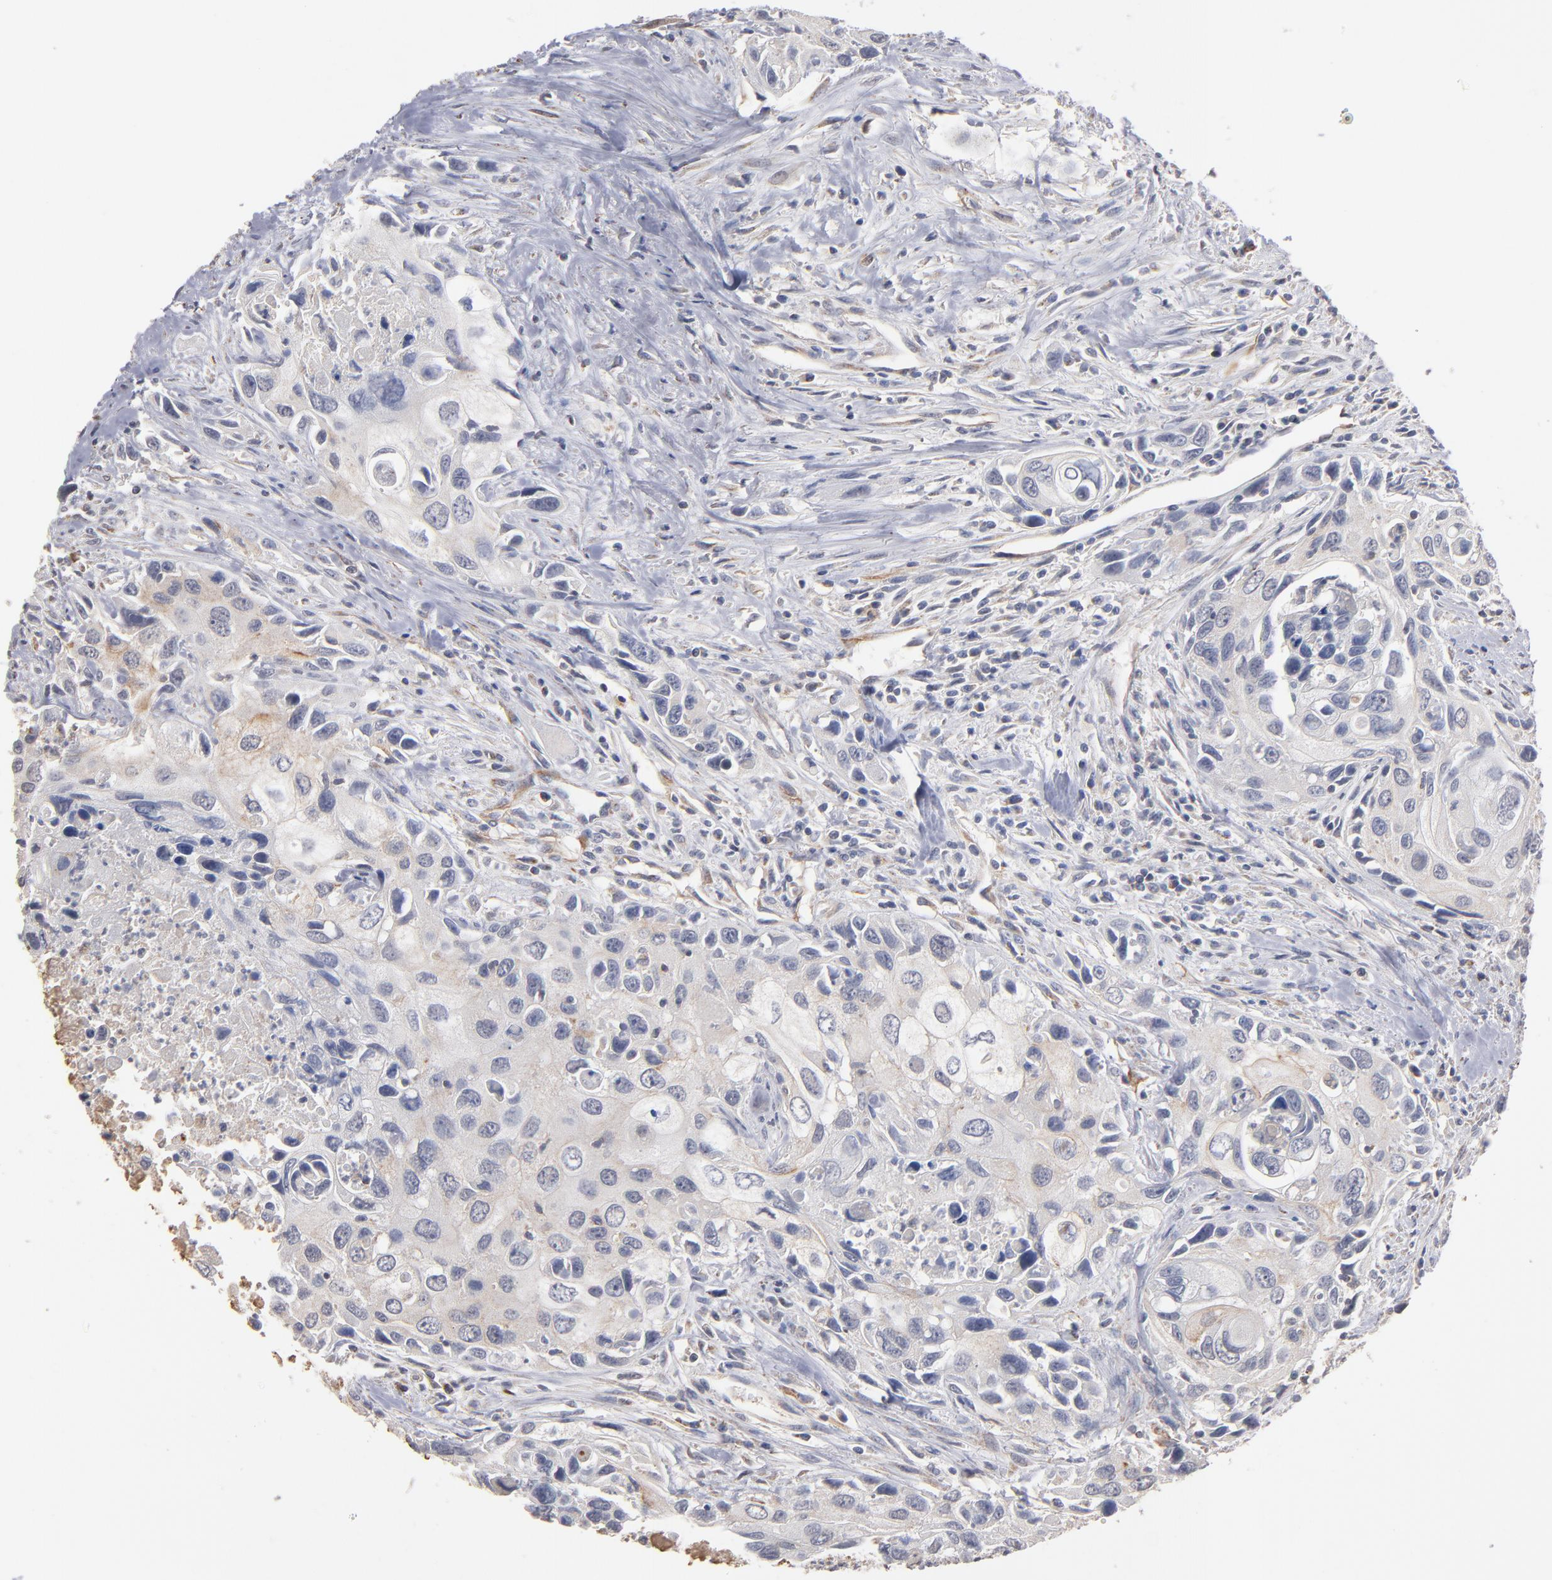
{"staining": {"intensity": "weak", "quantity": "<25%", "location": "cytoplasmic/membranous"}, "tissue": "urothelial cancer", "cell_type": "Tumor cells", "image_type": "cancer", "snomed": [{"axis": "morphology", "description": "Urothelial carcinoma, High grade"}, {"axis": "topography", "description": "Urinary bladder"}], "caption": "This is a histopathology image of immunohistochemistry staining of urothelial carcinoma (high-grade), which shows no positivity in tumor cells.", "gene": "MIPOL1", "patient": {"sex": "male", "age": 71}}